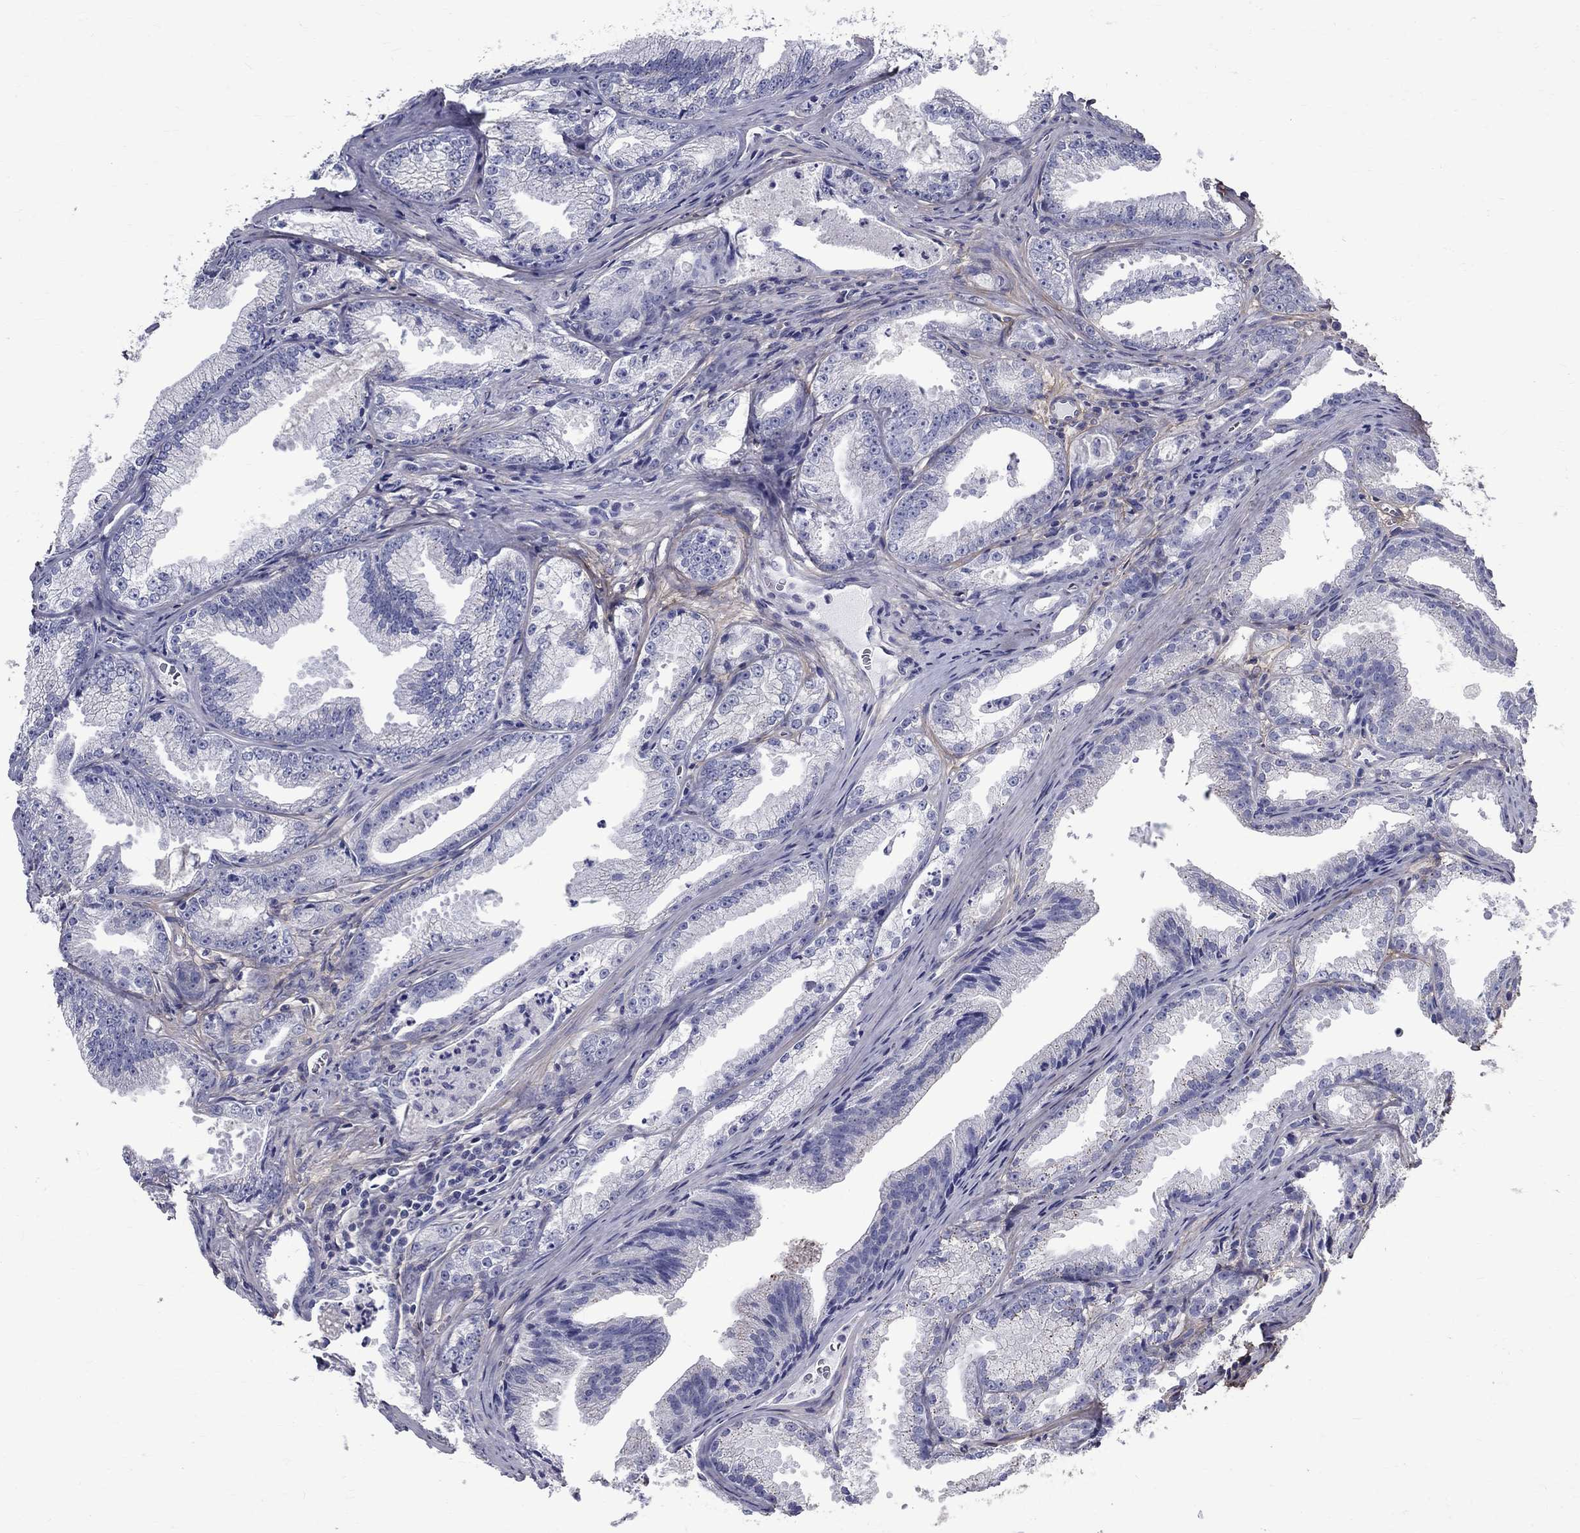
{"staining": {"intensity": "negative", "quantity": "none", "location": "none"}, "tissue": "prostate cancer", "cell_type": "Tumor cells", "image_type": "cancer", "snomed": [{"axis": "morphology", "description": "Adenocarcinoma, NOS"}, {"axis": "morphology", "description": "Adenocarcinoma, High grade"}, {"axis": "topography", "description": "Prostate"}], "caption": "A photomicrograph of prostate cancer (adenocarcinoma) stained for a protein displays no brown staining in tumor cells. The staining was performed using DAB (3,3'-diaminobenzidine) to visualize the protein expression in brown, while the nuclei were stained in blue with hematoxylin (Magnification: 20x).", "gene": "ANXA10", "patient": {"sex": "male", "age": 70}}